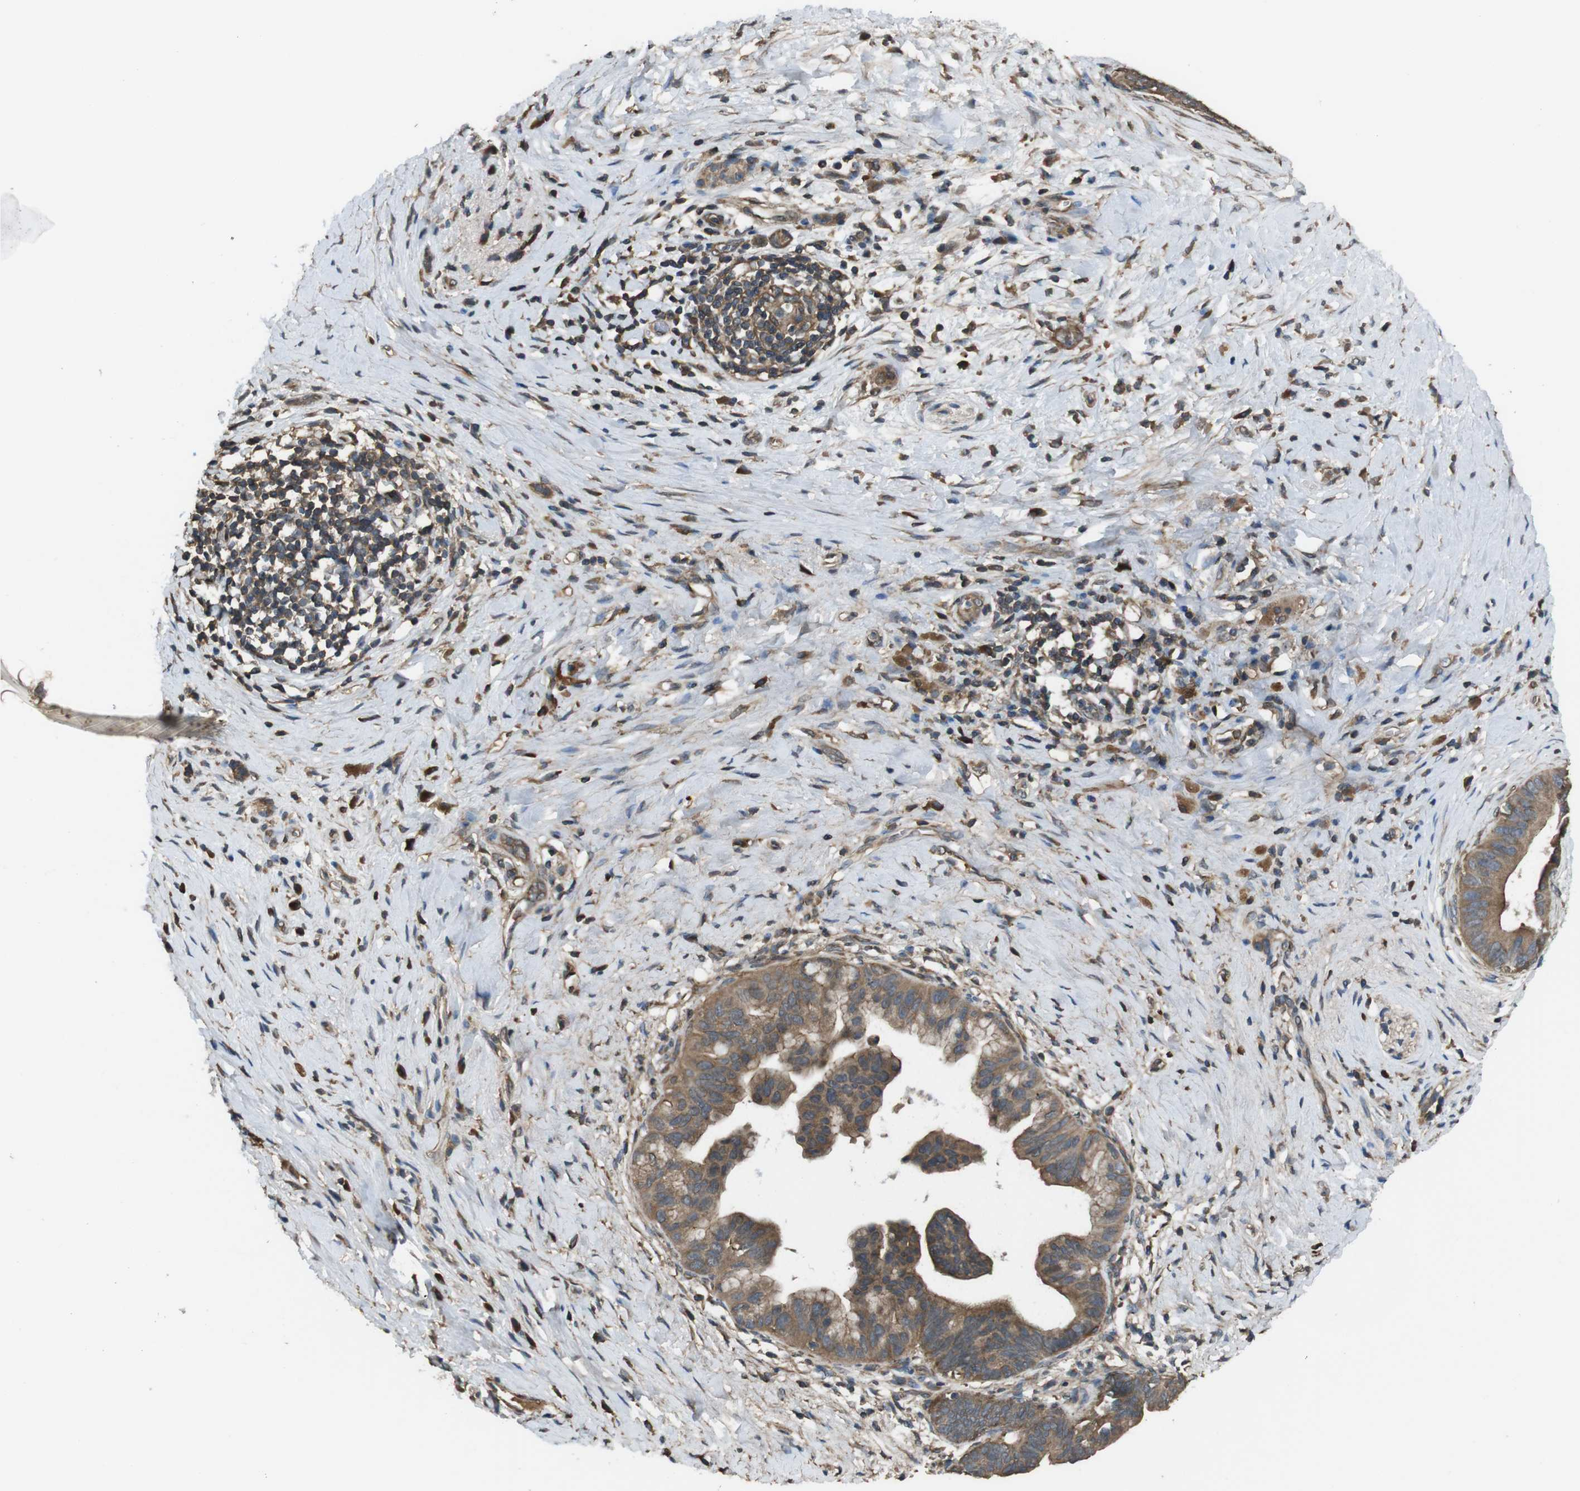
{"staining": {"intensity": "moderate", "quantity": ">75%", "location": "cytoplasmic/membranous"}, "tissue": "pancreatic cancer", "cell_type": "Tumor cells", "image_type": "cancer", "snomed": [{"axis": "morphology", "description": "Adenocarcinoma, NOS"}, {"axis": "topography", "description": "Pancreas"}], "caption": "Brown immunohistochemical staining in human pancreatic adenocarcinoma displays moderate cytoplasmic/membranous positivity in approximately >75% of tumor cells. Nuclei are stained in blue.", "gene": "FUT2", "patient": {"sex": "male", "age": 55}}